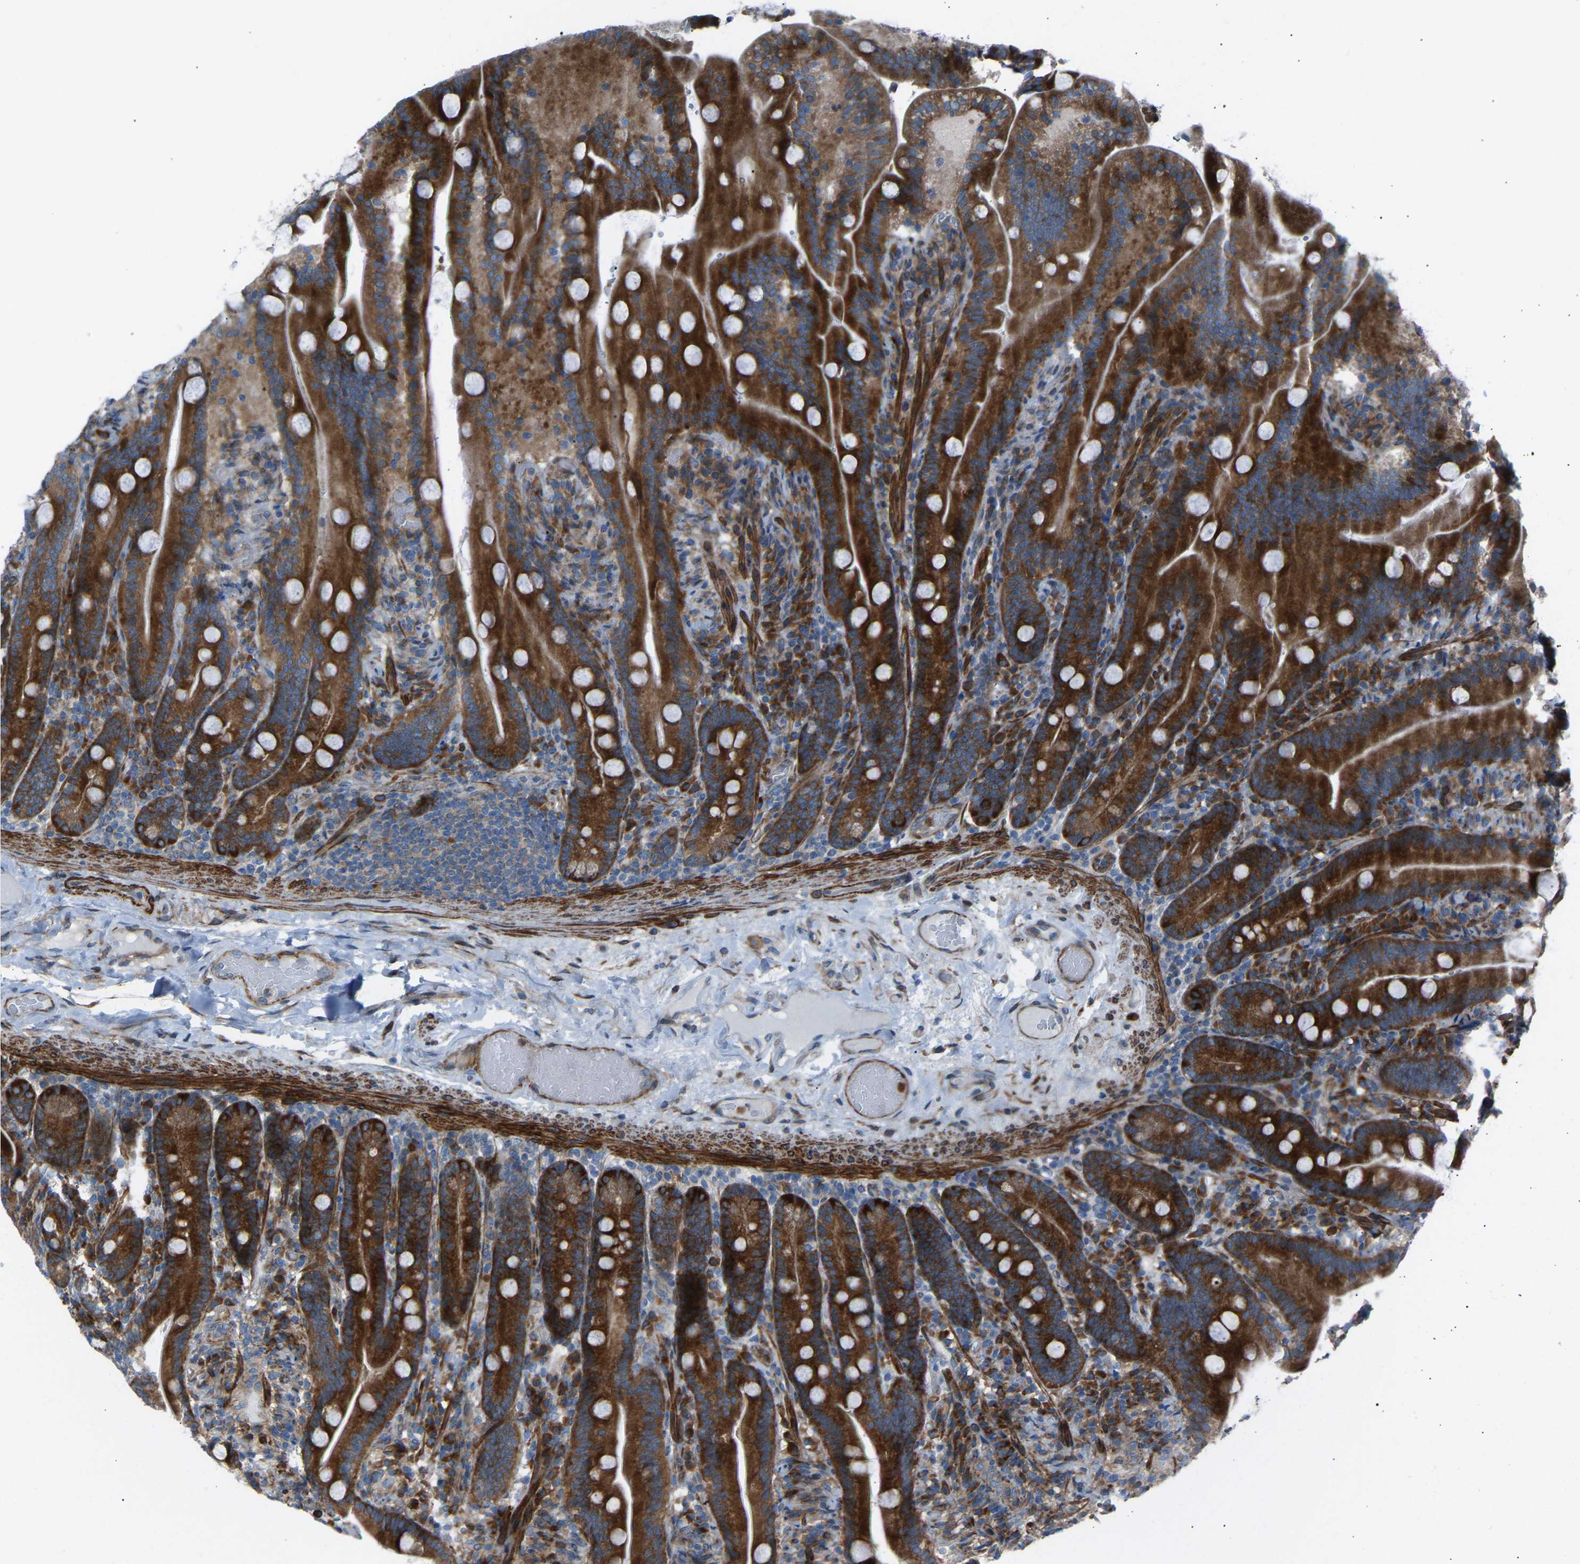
{"staining": {"intensity": "strong", "quantity": ">75%", "location": "cytoplasmic/membranous"}, "tissue": "duodenum", "cell_type": "Glandular cells", "image_type": "normal", "snomed": [{"axis": "morphology", "description": "Normal tissue, NOS"}, {"axis": "topography", "description": "Duodenum"}], "caption": "High-magnification brightfield microscopy of unremarkable duodenum stained with DAB (brown) and counterstained with hematoxylin (blue). glandular cells exhibit strong cytoplasmic/membranous staining is present in approximately>75% of cells.", "gene": "VPS41", "patient": {"sex": "male", "age": 54}}